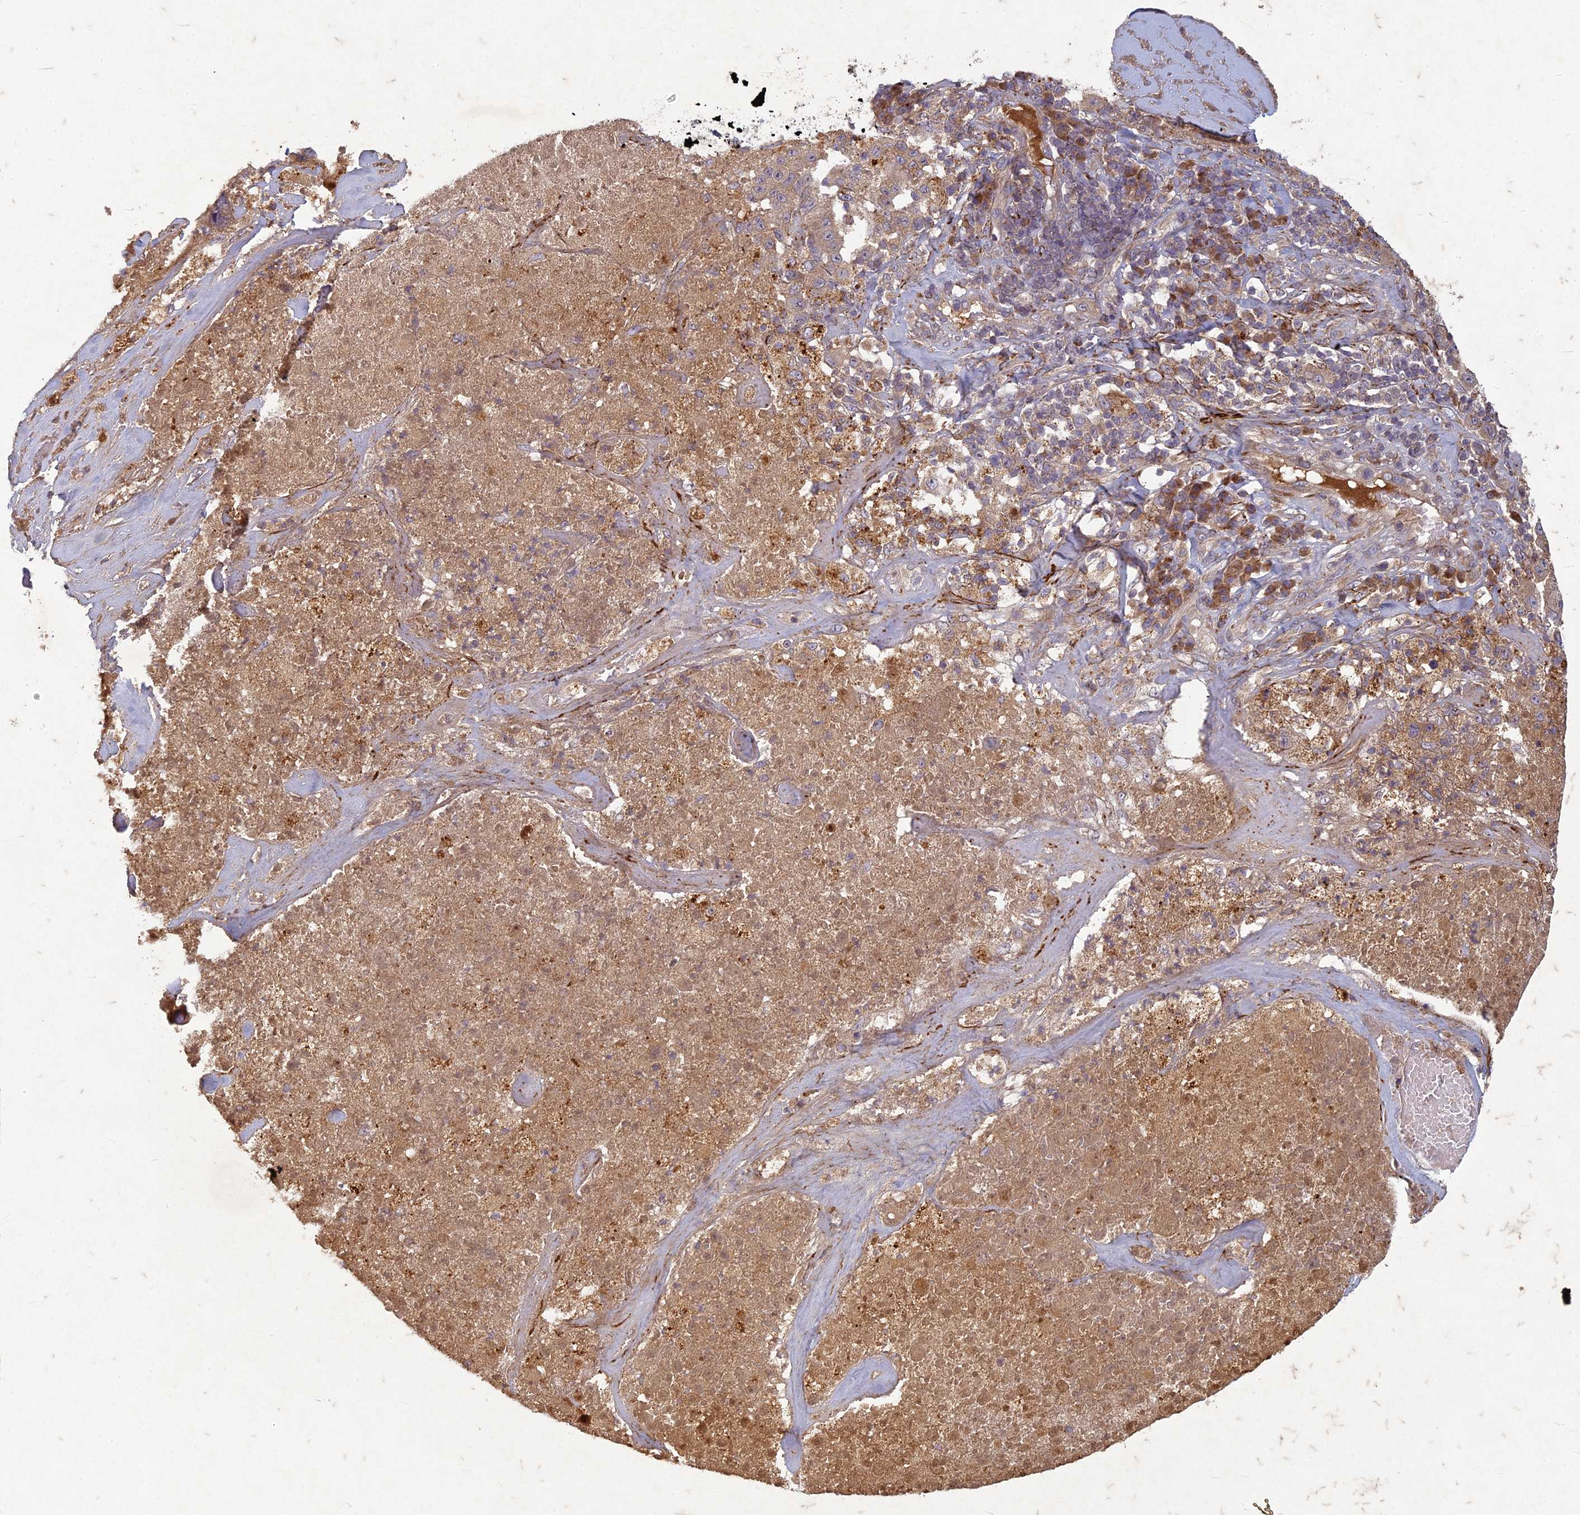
{"staining": {"intensity": "weak", "quantity": ">75%", "location": "cytoplasmic/membranous"}, "tissue": "melanoma", "cell_type": "Tumor cells", "image_type": "cancer", "snomed": [{"axis": "morphology", "description": "Malignant melanoma, Metastatic site"}, {"axis": "topography", "description": "Lymph node"}], "caption": "Immunohistochemical staining of human melanoma demonstrates low levels of weak cytoplasmic/membranous protein expression in about >75% of tumor cells. Using DAB (brown) and hematoxylin (blue) stains, captured at high magnification using brightfield microscopy.", "gene": "TCF25", "patient": {"sex": "male", "age": 62}}